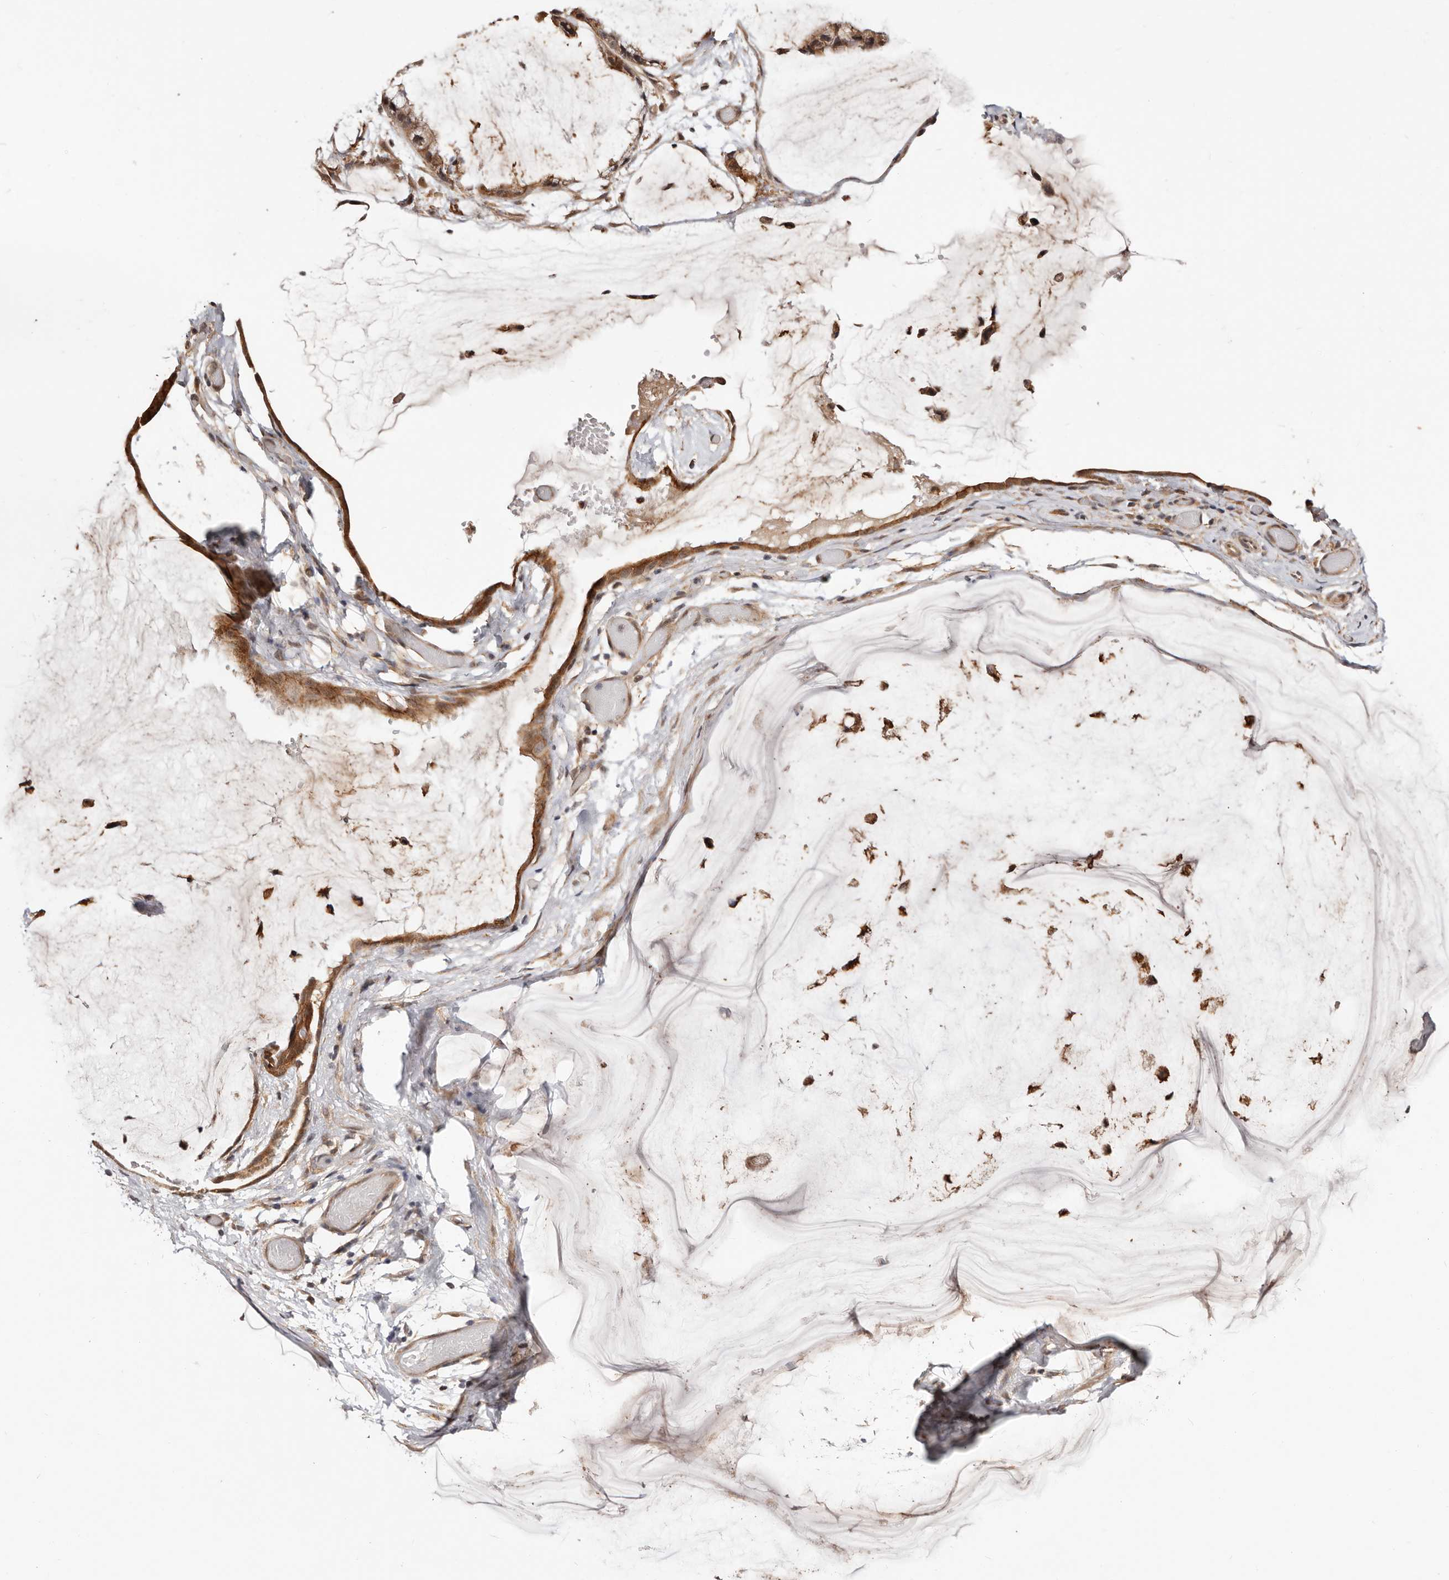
{"staining": {"intensity": "moderate", "quantity": ">75%", "location": "cytoplasmic/membranous"}, "tissue": "ovarian cancer", "cell_type": "Tumor cells", "image_type": "cancer", "snomed": [{"axis": "morphology", "description": "Cystadenocarcinoma, mucinous, NOS"}, {"axis": "topography", "description": "Ovary"}], "caption": "Immunohistochemical staining of ovarian cancer exhibits moderate cytoplasmic/membranous protein staining in about >75% of tumor cells.", "gene": "TRIP13", "patient": {"sex": "female", "age": 39}}